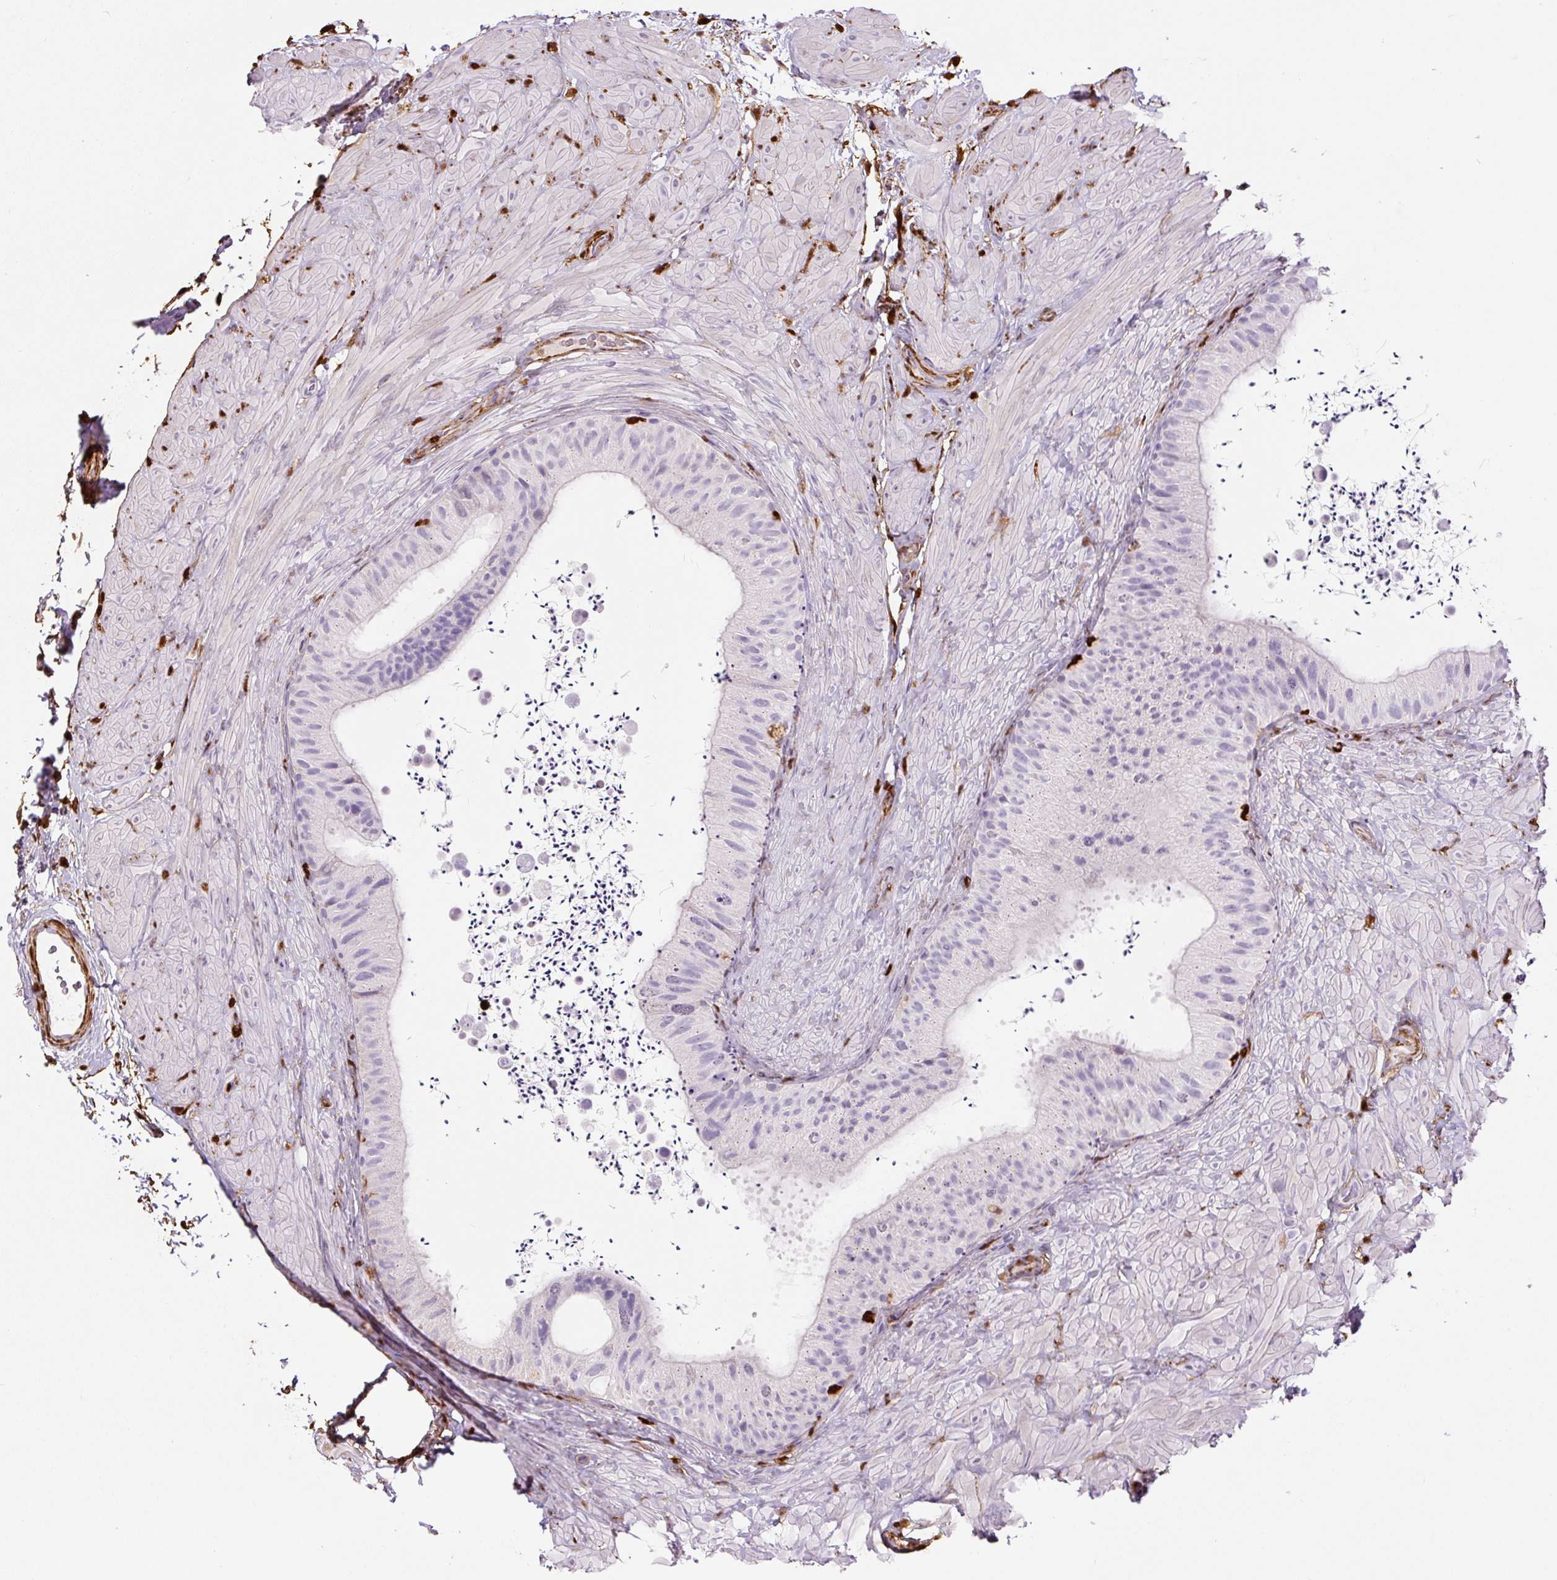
{"staining": {"intensity": "negative", "quantity": "none", "location": "none"}, "tissue": "epididymis", "cell_type": "Glandular cells", "image_type": "normal", "snomed": [{"axis": "morphology", "description": "Normal tissue, NOS"}, {"axis": "topography", "description": "Epididymis"}, {"axis": "topography", "description": "Peripheral nerve tissue"}], "caption": "Immunohistochemistry (IHC) histopathology image of unremarkable epididymis: epididymis stained with DAB demonstrates no significant protein staining in glandular cells.", "gene": "S100A4", "patient": {"sex": "male", "age": 32}}